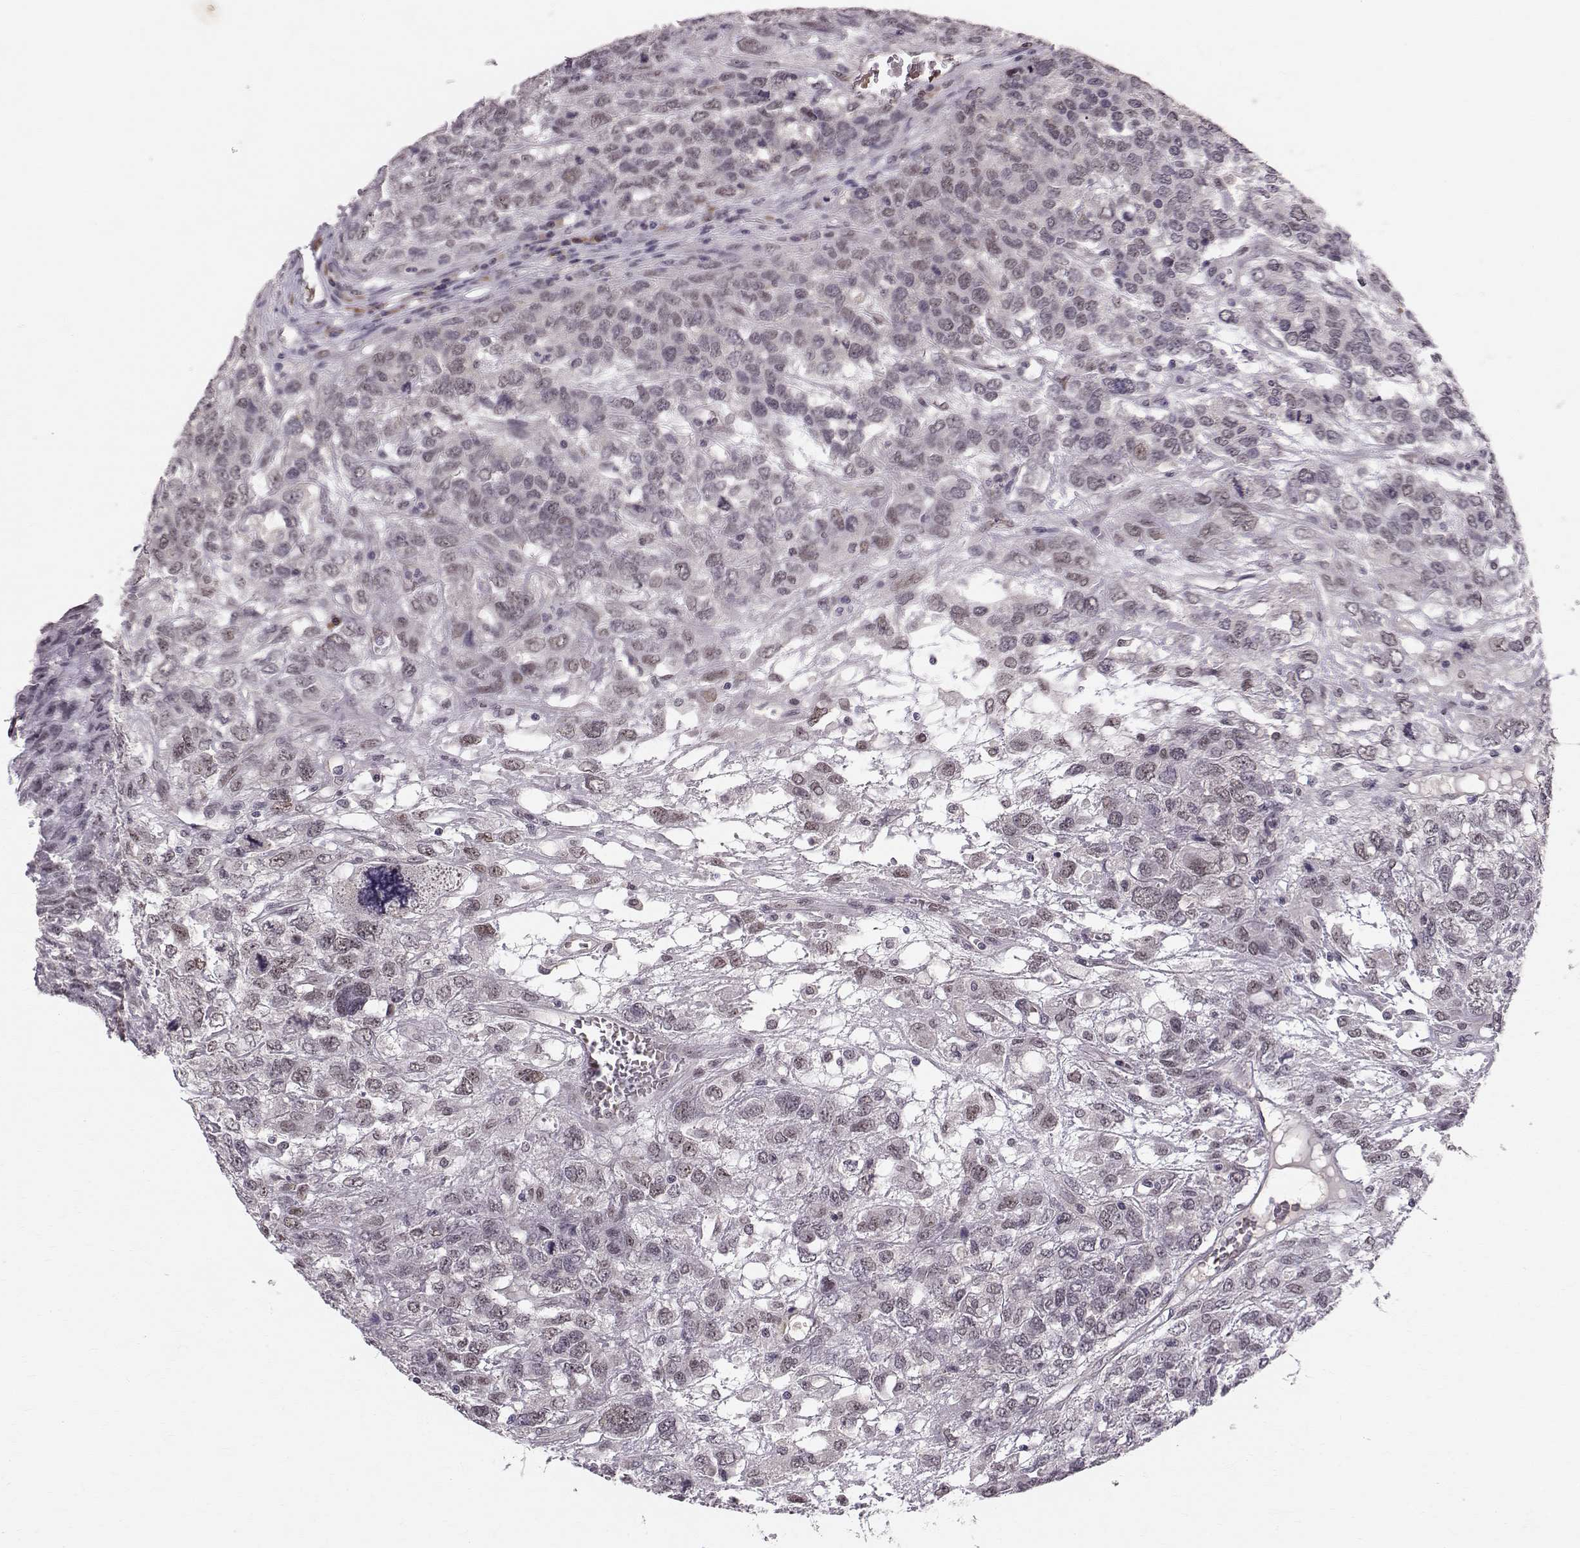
{"staining": {"intensity": "weak", "quantity": "<25%", "location": "nuclear"}, "tissue": "testis cancer", "cell_type": "Tumor cells", "image_type": "cancer", "snomed": [{"axis": "morphology", "description": "Seminoma, NOS"}, {"axis": "topography", "description": "Testis"}], "caption": "The immunohistochemistry (IHC) image has no significant staining in tumor cells of testis cancer (seminoma) tissue. Brightfield microscopy of IHC stained with DAB (3,3'-diaminobenzidine) (brown) and hematoxylin (blue), captured at high magnification.", "gene": "RPP38", "patient": {"sex": "male", "age": 52}}